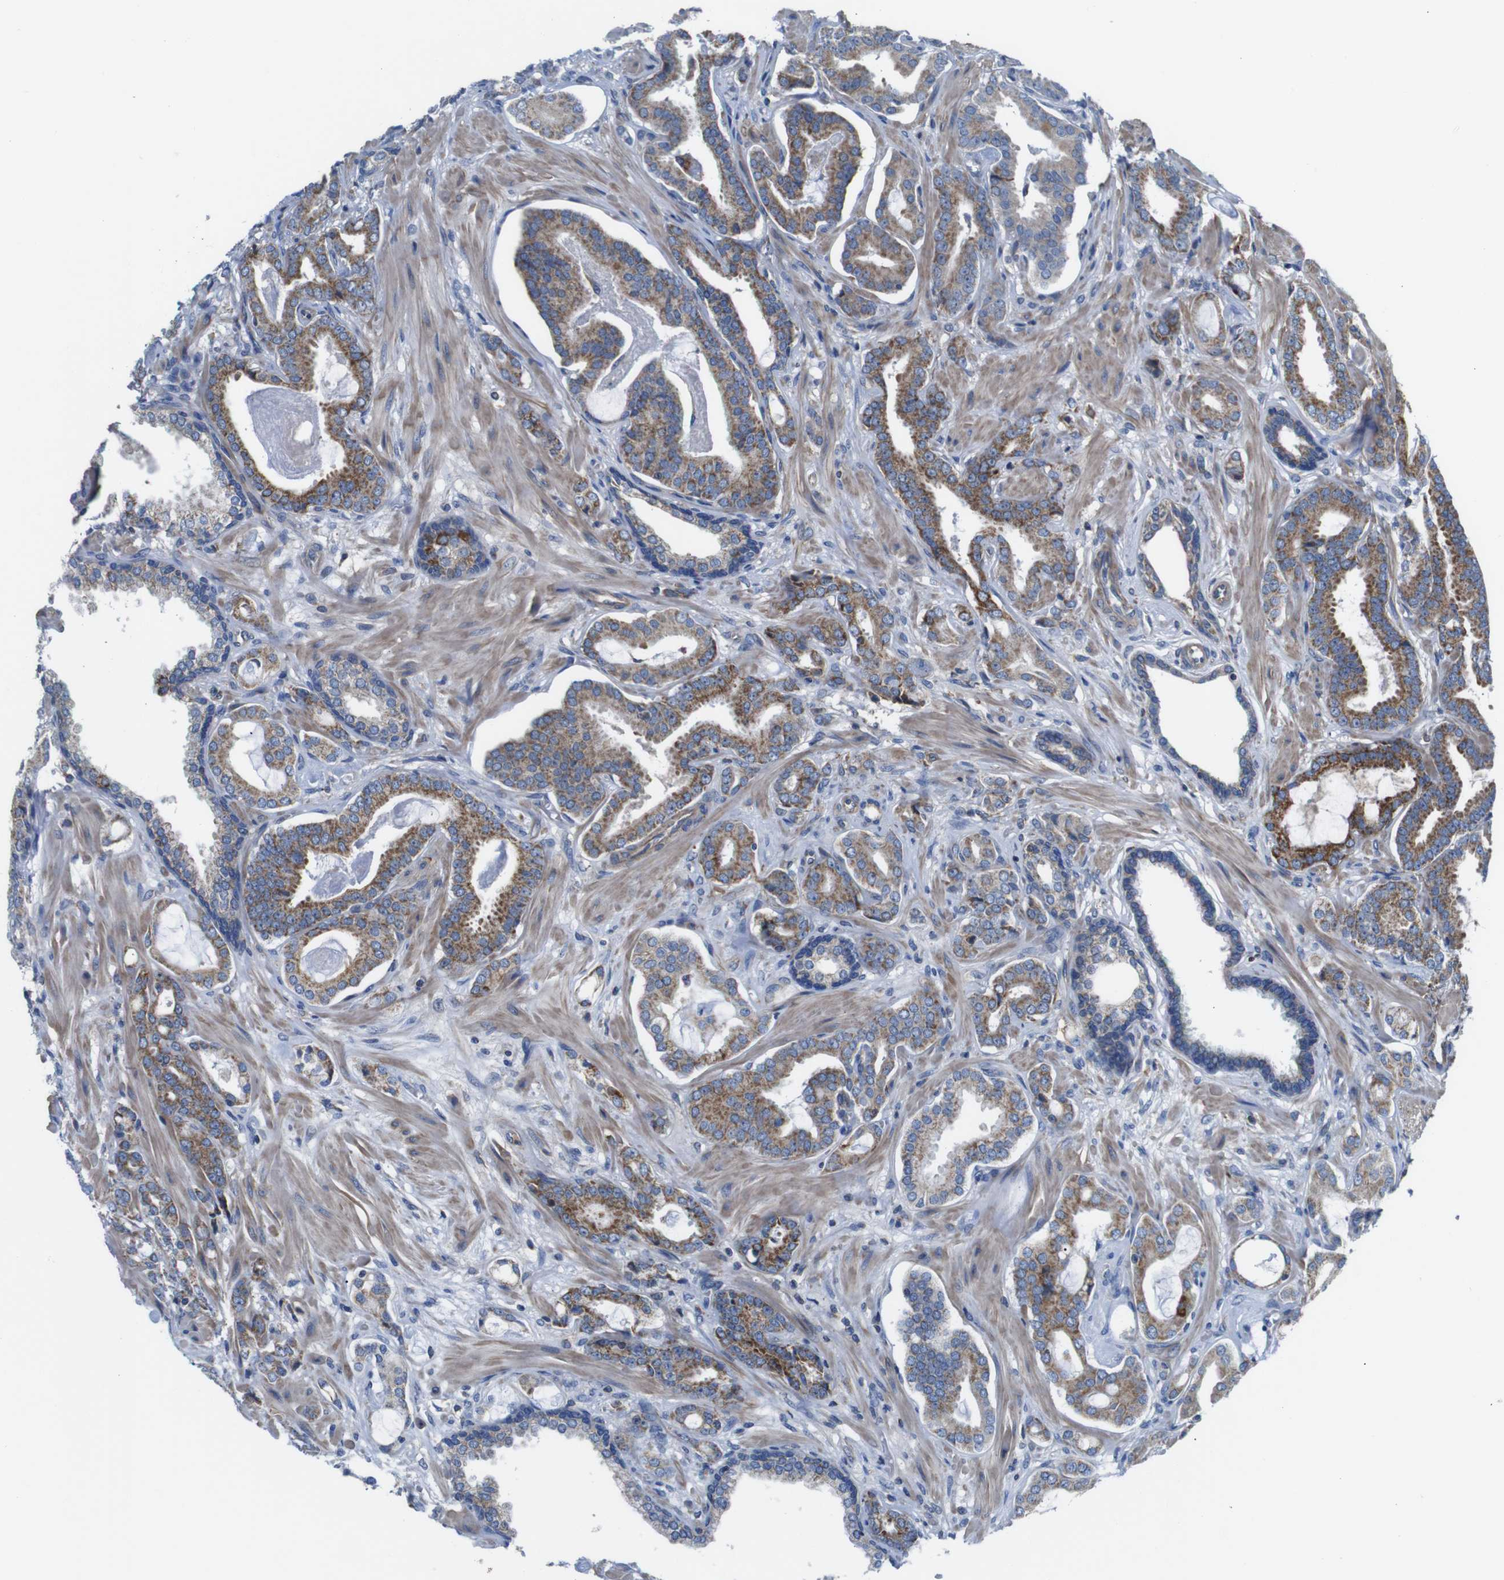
{"staining": {"intensity": "moderate", "quantity": ">75%", "location": "cytoplasmic/membranous"}, "tissue": "prostate cancer", "cell_type": "Tumor cells", "image_type": "cancer", "snomed": [{"axis": "morphology", "description": "Adenocarcinoma, Low grade"}, {"axis": "topography", "description": "Prostate"}], "caption": "Prostate cancer (low-grade adenocarcinoma) was stained to show a protein in brown. There is medium levels of moderate cytoplasmic/membranous positivity in approximately >75% of tumor cells.", "gene": "PDCD1LG2", "patient": {"sex": "male", "age": 53}}